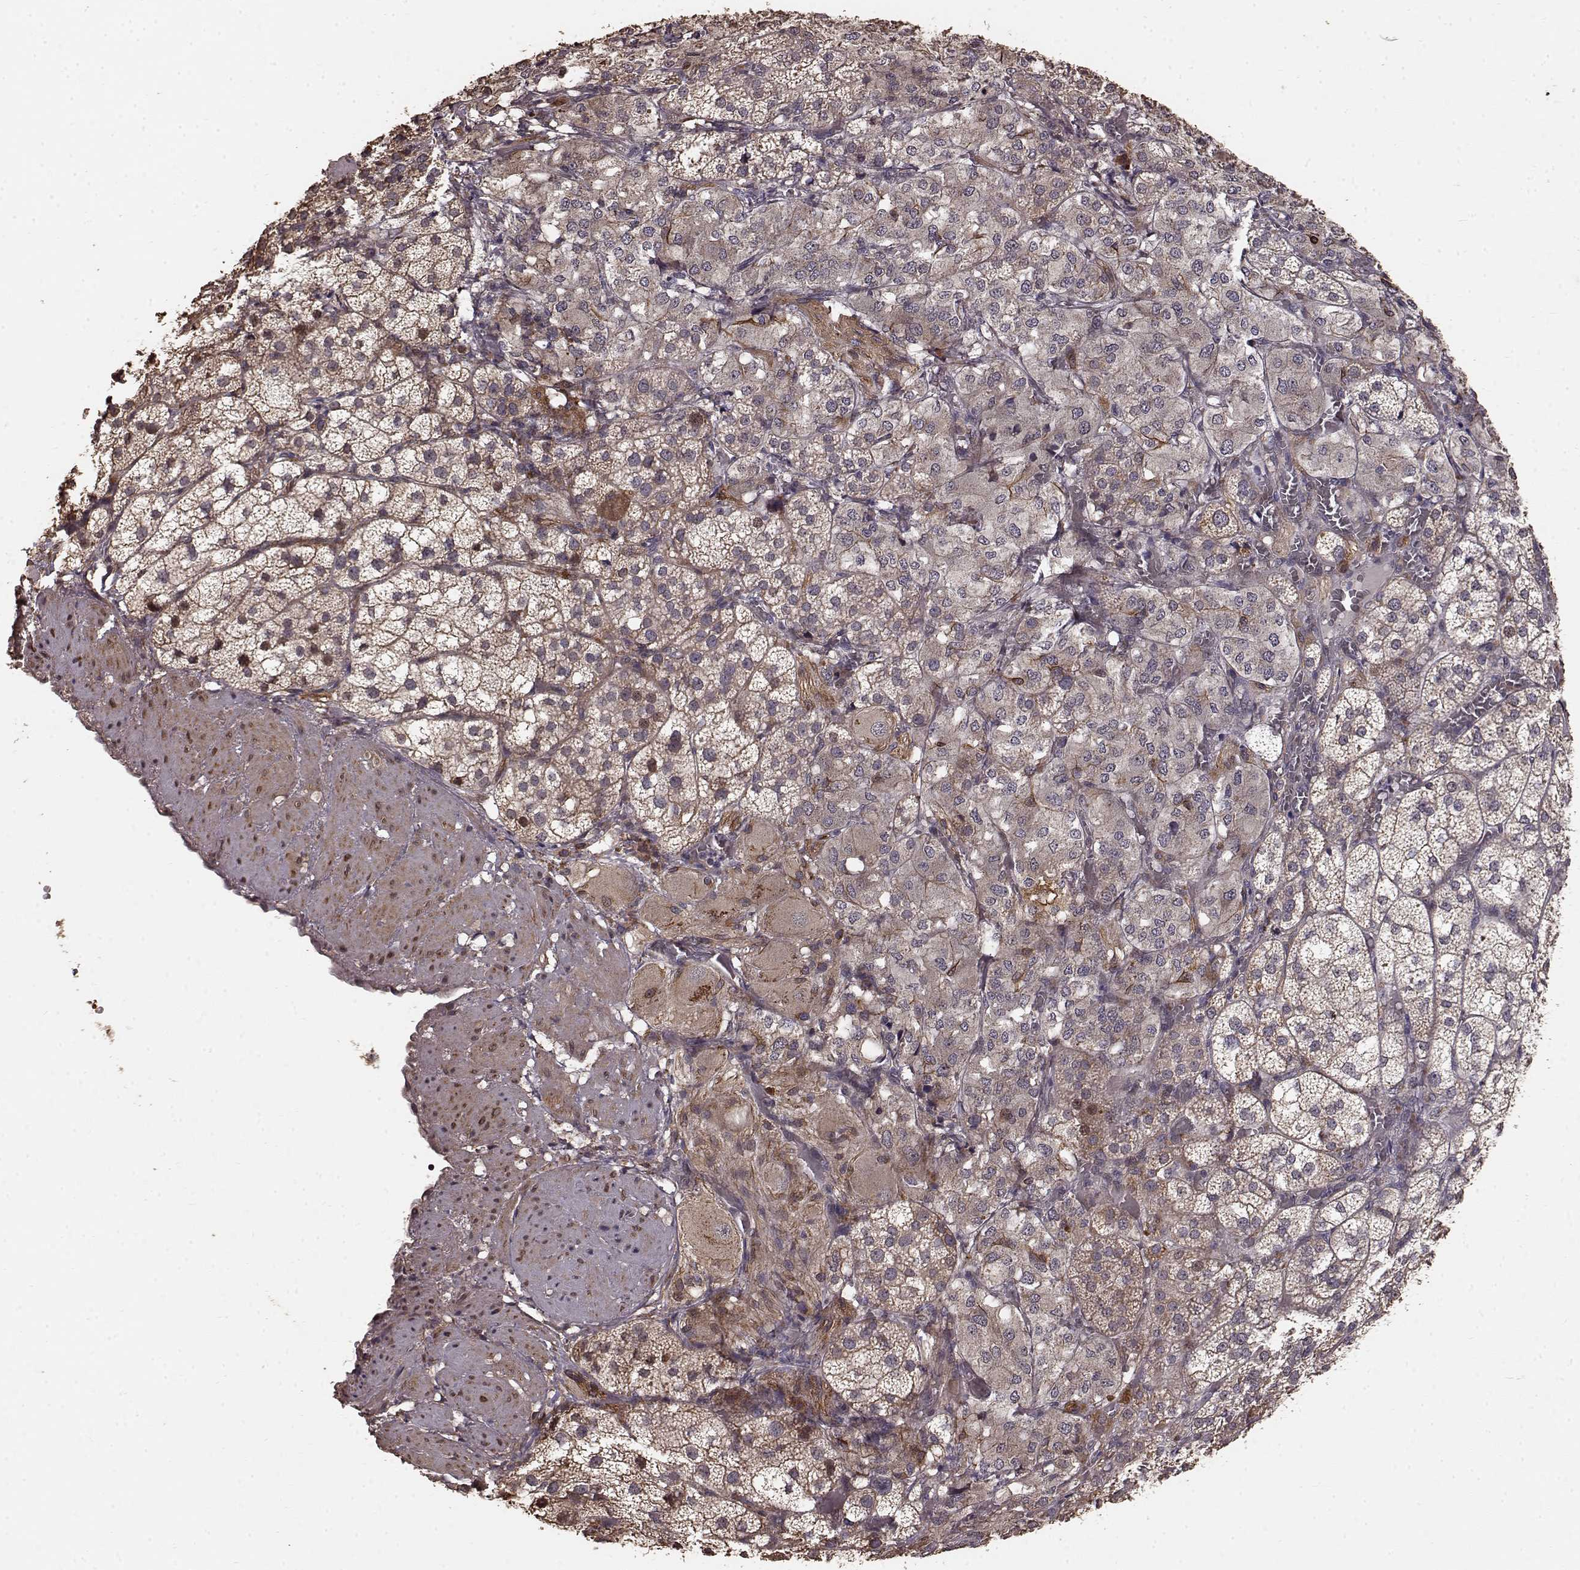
{"staining": {"intensity": "moderate", "quantity": ">75%", "location": "cytoplasmic/membranous"}, "tissue": "adrenal gland", "cell_type": "Glandular cells", "image_type": "normal", "snomed": [{"axis": "morphology", "description": "Normal tissue, NOS"}, {"axis": "topography", "description": "Adrenal gland"}], "caption": "Adrenal gland stained with DAB (3,3'-diaminobenzidine) IHC shows medium levels of moderate cytoplasmic/membranous staining in approximately >75% of glandular cells.", "gene": "USP15", "patient": {"sex": "female", "age": 60}}